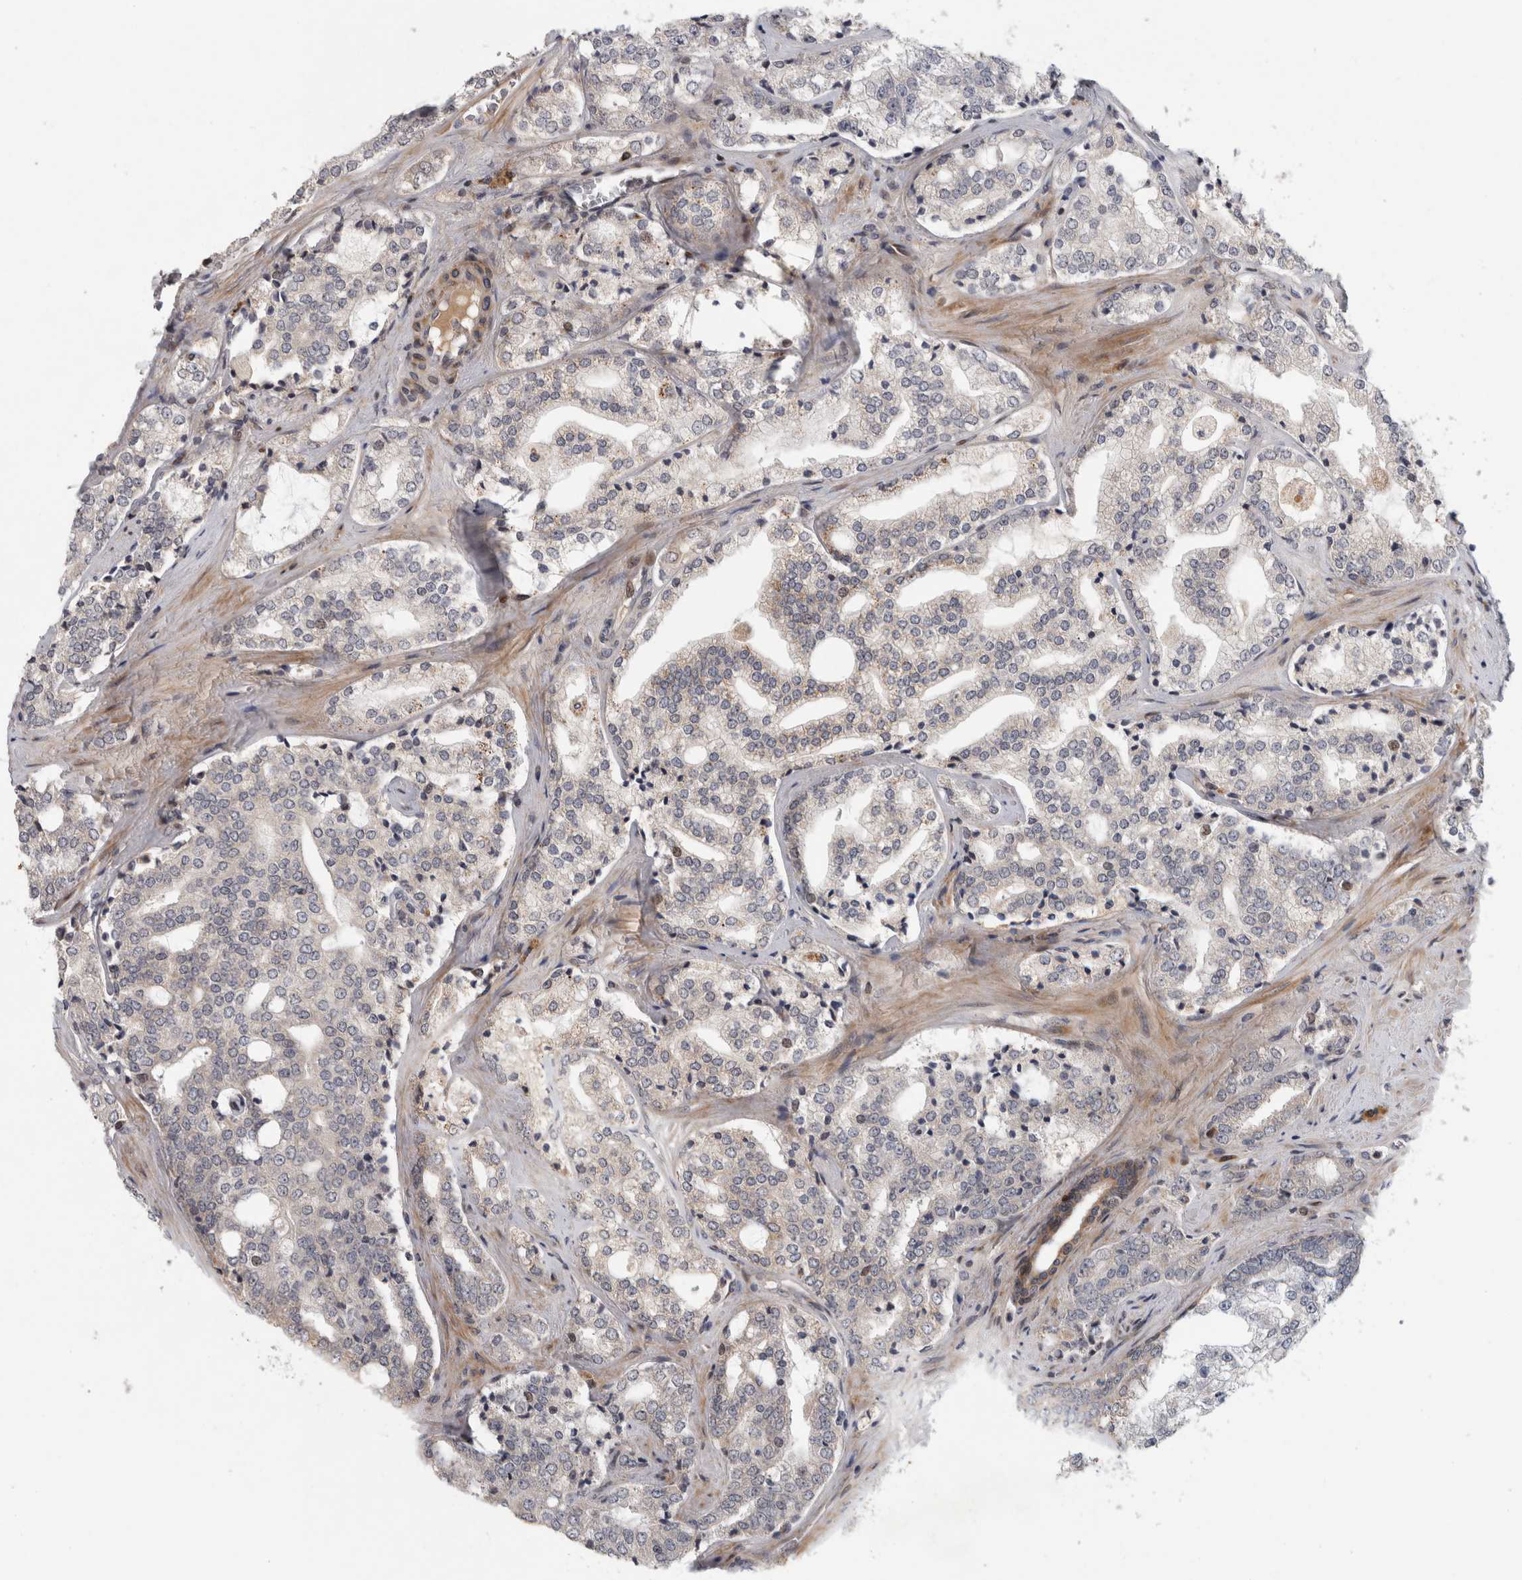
{"staining": {"intensity": "negative", "quantity": "none", "location": "none"}, "tissue": "prostate cancer", "cell_type": "Tumor cells", "image_type": "cancer", "snomed": [{"axis": "morphology", "description": "Adenocarcinoma, High grade"}, {"axis": "topography", "description": "Prostate"}], "caption": "Image shows no significant protein expression in tumor cells of prostate high-grade adenocarcinoma. Nuclei are stained in blue.", "gene": "RBM48", "patient": {"sex": "male", "age": 64}}